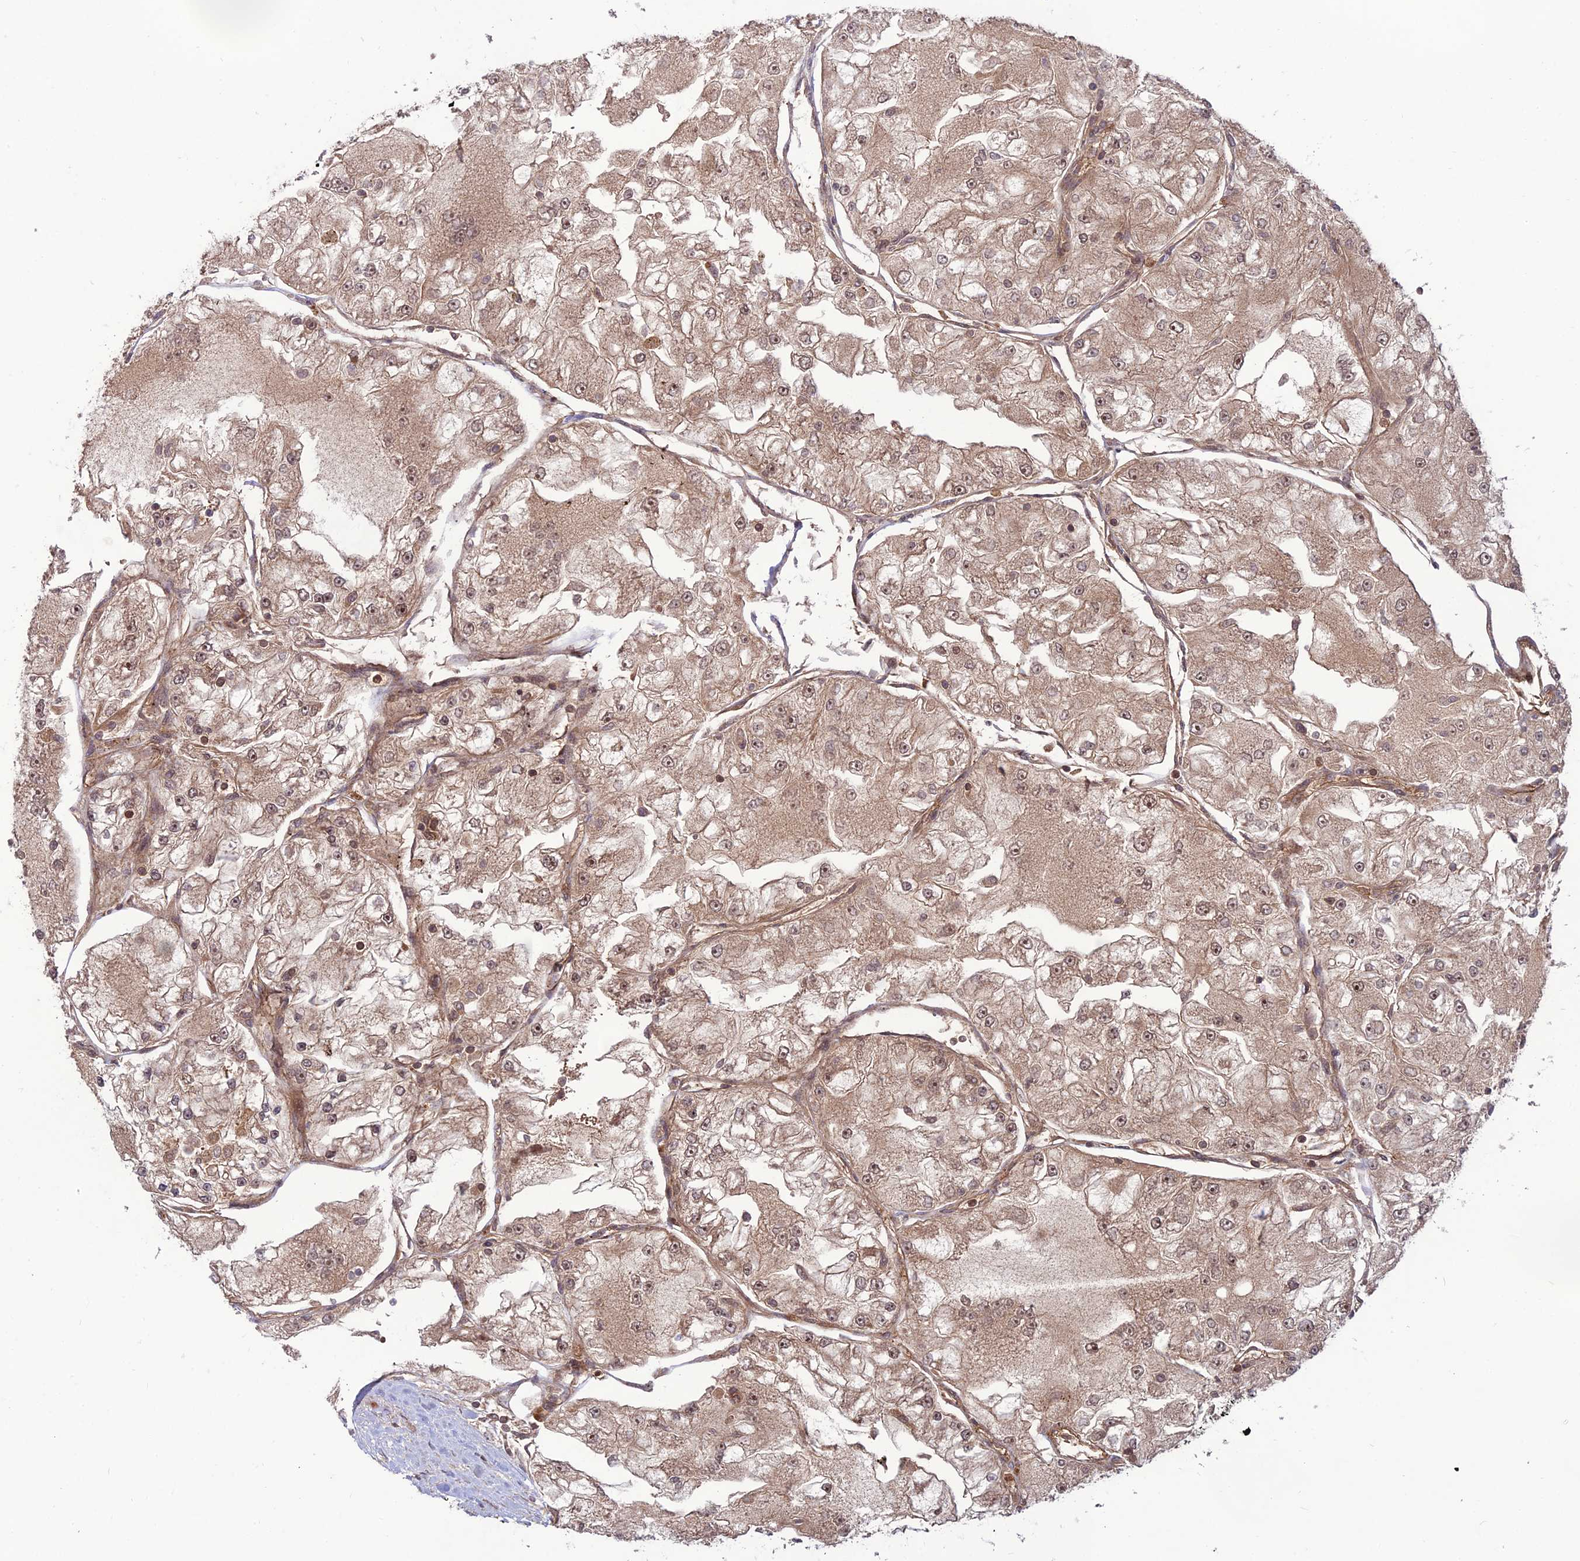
{"staining": {"intensity": "weak", "quantity": ">75%", "location": "cytoplasmic/membranous,nuclear"}, "tissue": "renal cancer", "cell_type": "Tumor cells", "image_type": "cancer", "snomed": [{"axis": "morphology", "description": "Adenocarcinoma, NOS"}, {"axis": "topography", "description": "Kidney"}], "caption": "Adenocarcinoma (renal) was stained to show a protein in brown. There is low levels of weak cytoplasmic/membranous and nuclear expression in approximately >75% of tumor cells.", "gene": "NDUFC1", "patient": {"sex": "female", "age": 72}}